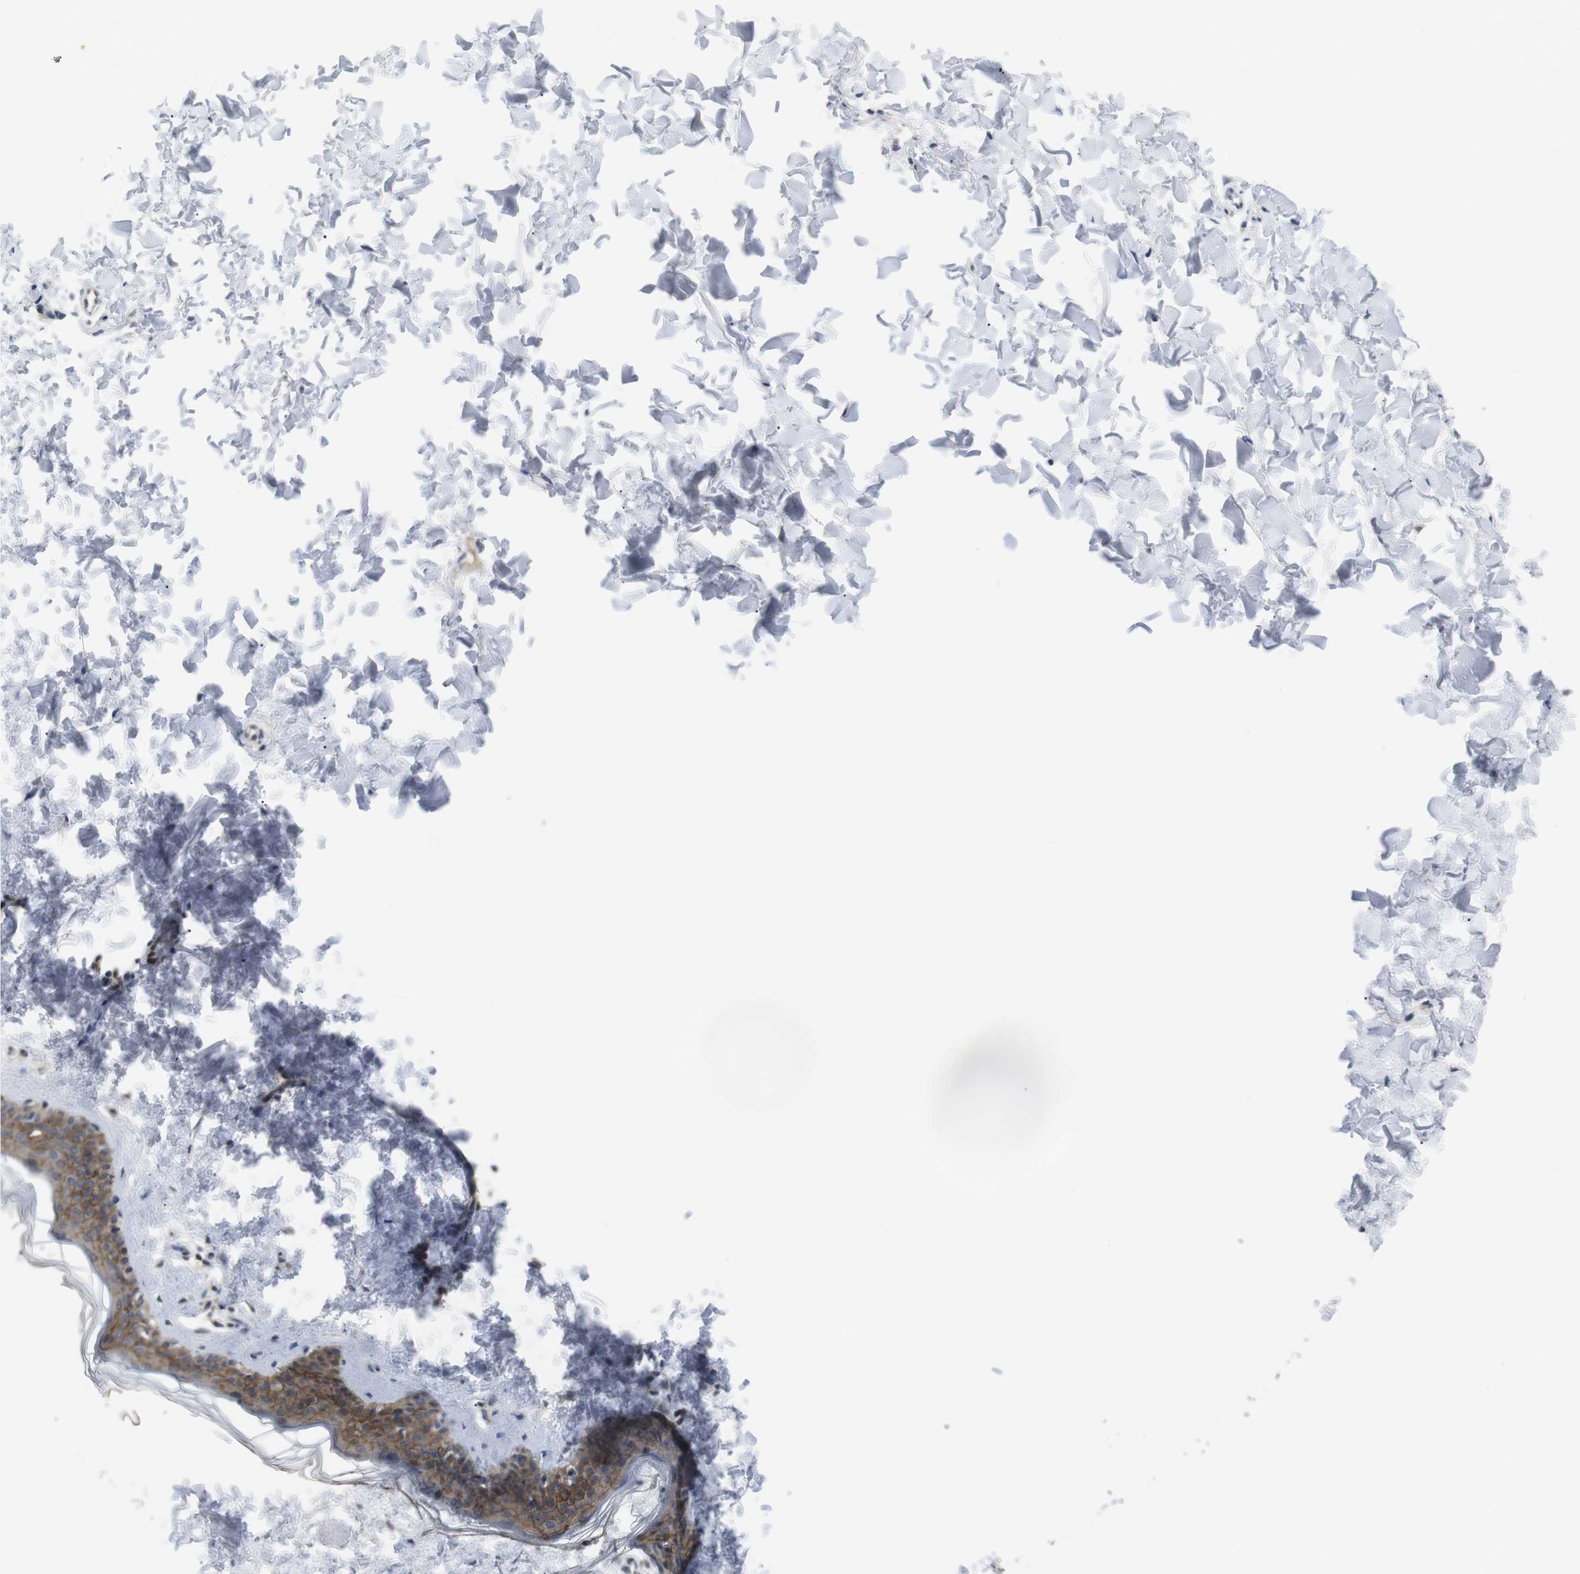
{"staining": {"intensity": "negative", "quantity": "none", "location": "none"}, "tissue": "skin", "cell_type": "Fibroblasts", "image_type": "normal", "snomed": [{"axis": "morphology", "description": "Normal tissue, NOS"}, {"axis": "topography", "description": "Skin"}], "caption": "High power microscopy micrograph of an immunohistochemistry (IHC) photomicrograph of normal skin, revealing no significant staining in fibroblasts.", "gene": "NECTIN1", "patient": {"sex": "female", "age": 41}}